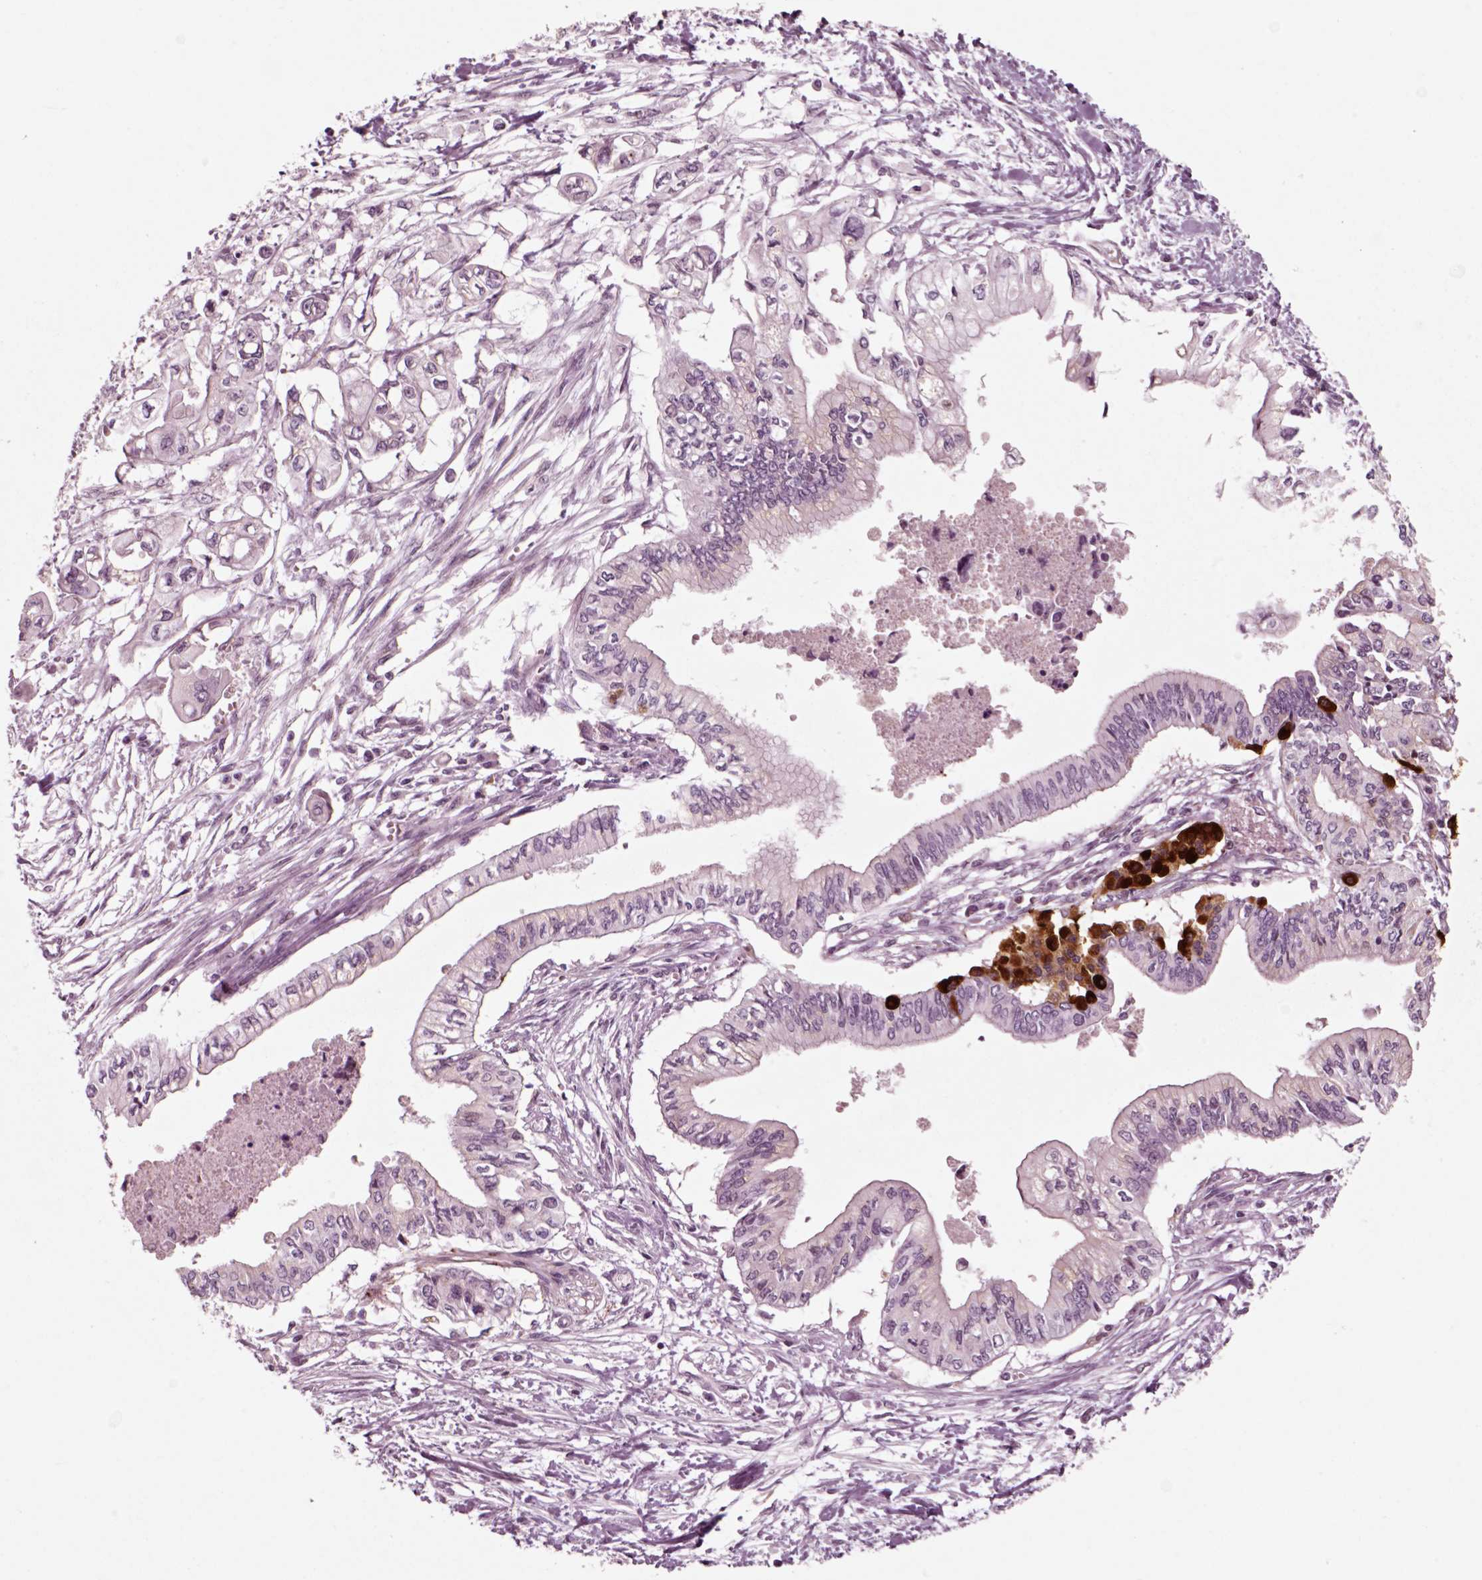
{"staining": {"intensity": "negative", "quantity": "none", "location": "none"}, "tissue": "pancreatic cancer", "cell_type": "Tumor cells", "image_type": "cancer", "snomed": [{"axis": "morphology", "description": "Adenocarcinoma, NOS"}, {"axis": "topography", "description": "Pancreas"}], "caption": "Tumor cells are negative for protein expression in human adenocarcinoma (pancreatic).", "gene": "CHGB", "patient": {"sex": "female", "age": 61}}